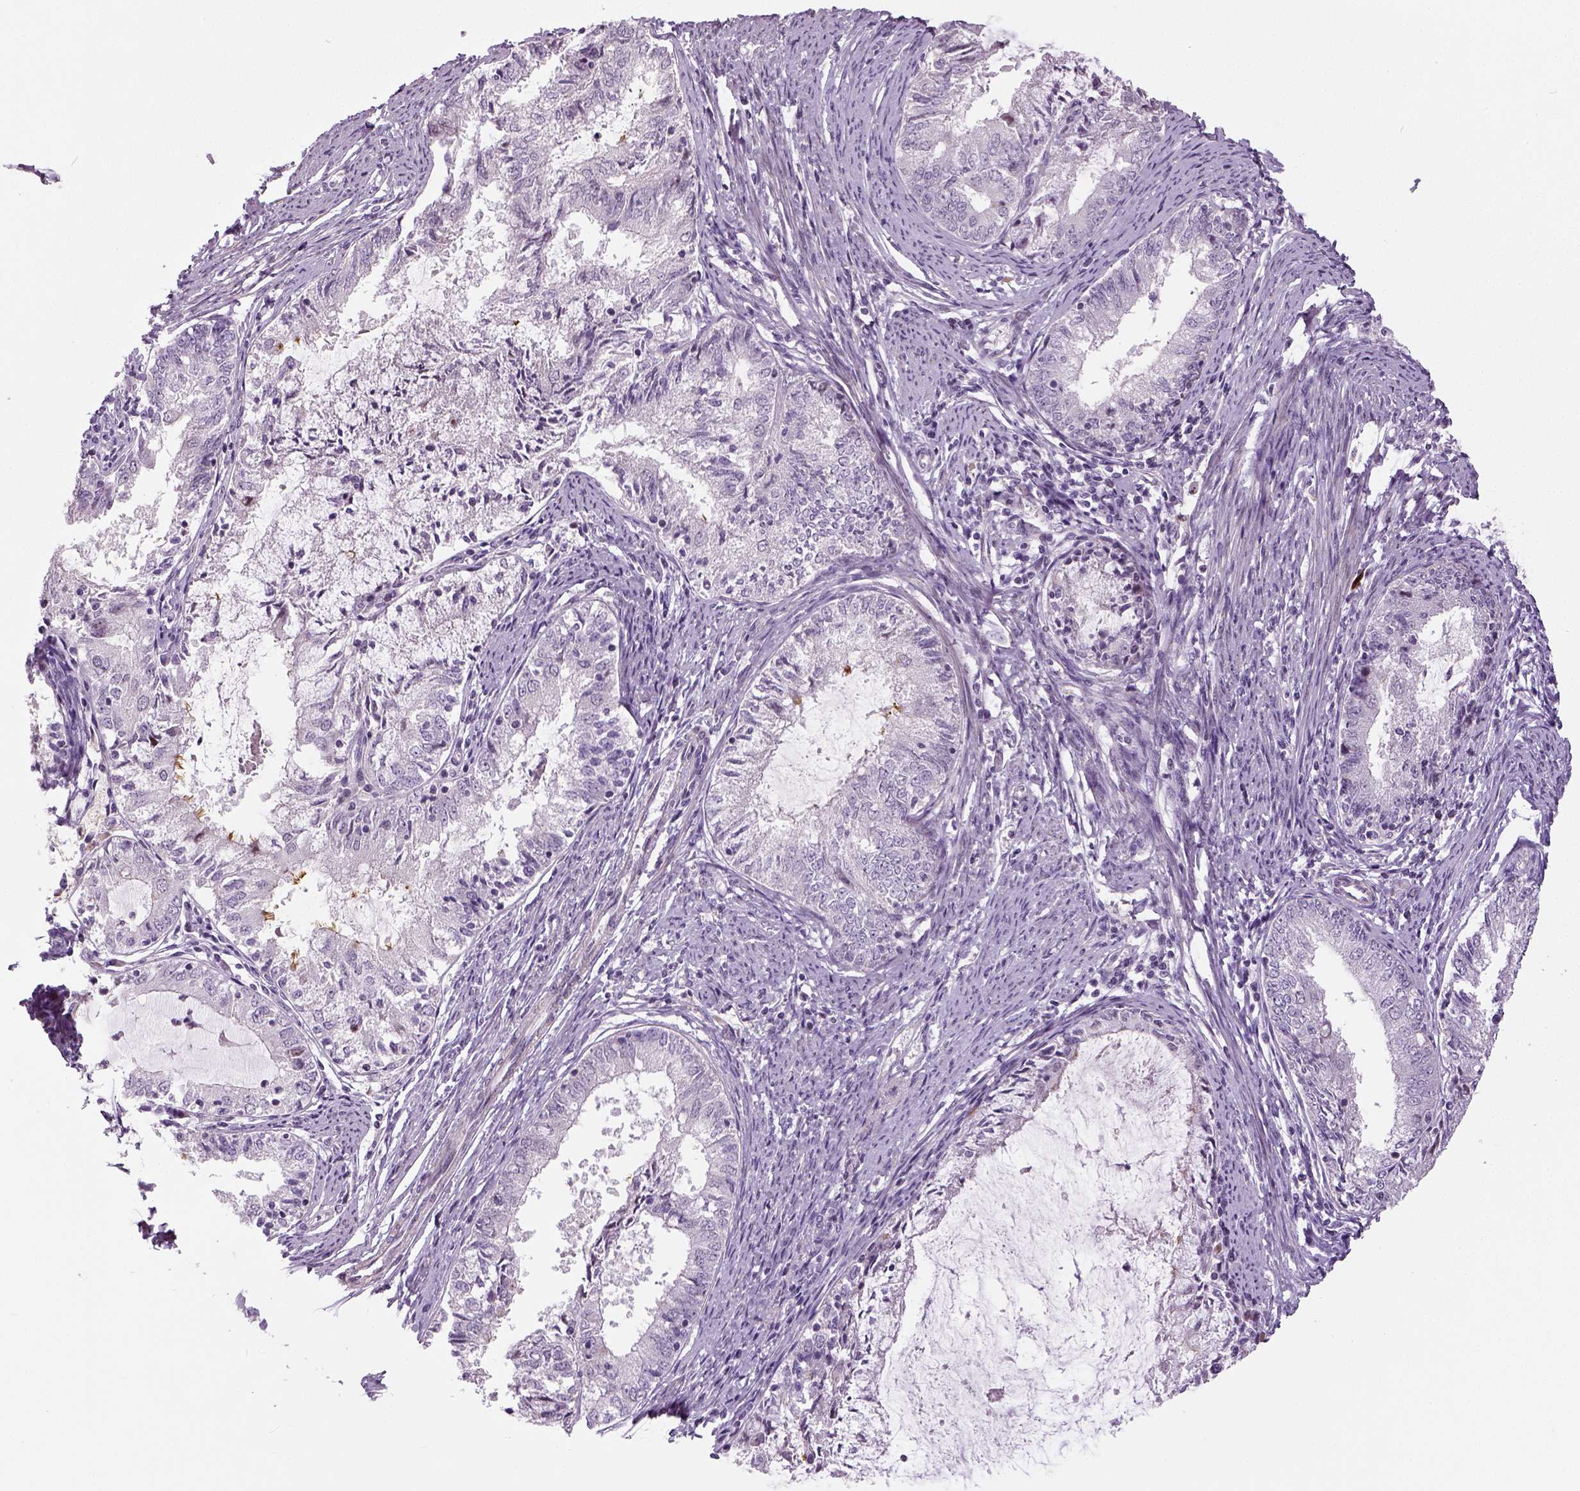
{"staining": {"intensity": "negative", "quantity": "none", "location": "none"}, "tissue": "endometrial cancer", "cell_type": "Tumor cells", "image_type": "cancer", "snomed": [{"axis": "morphology", "description": "Adenocarcinoma, NOS"}, {"axis": "topography", "description": "Endometrium"}], "caption": "The micrograph demonstrates no staining of tumor cells in endometrial adenocarcinoma. (Immunohistochemistry (ihc), brightfield microscopy, high magnification).", "gene": "NECAB1", "patient": {"sex": "female", "age": 57}}